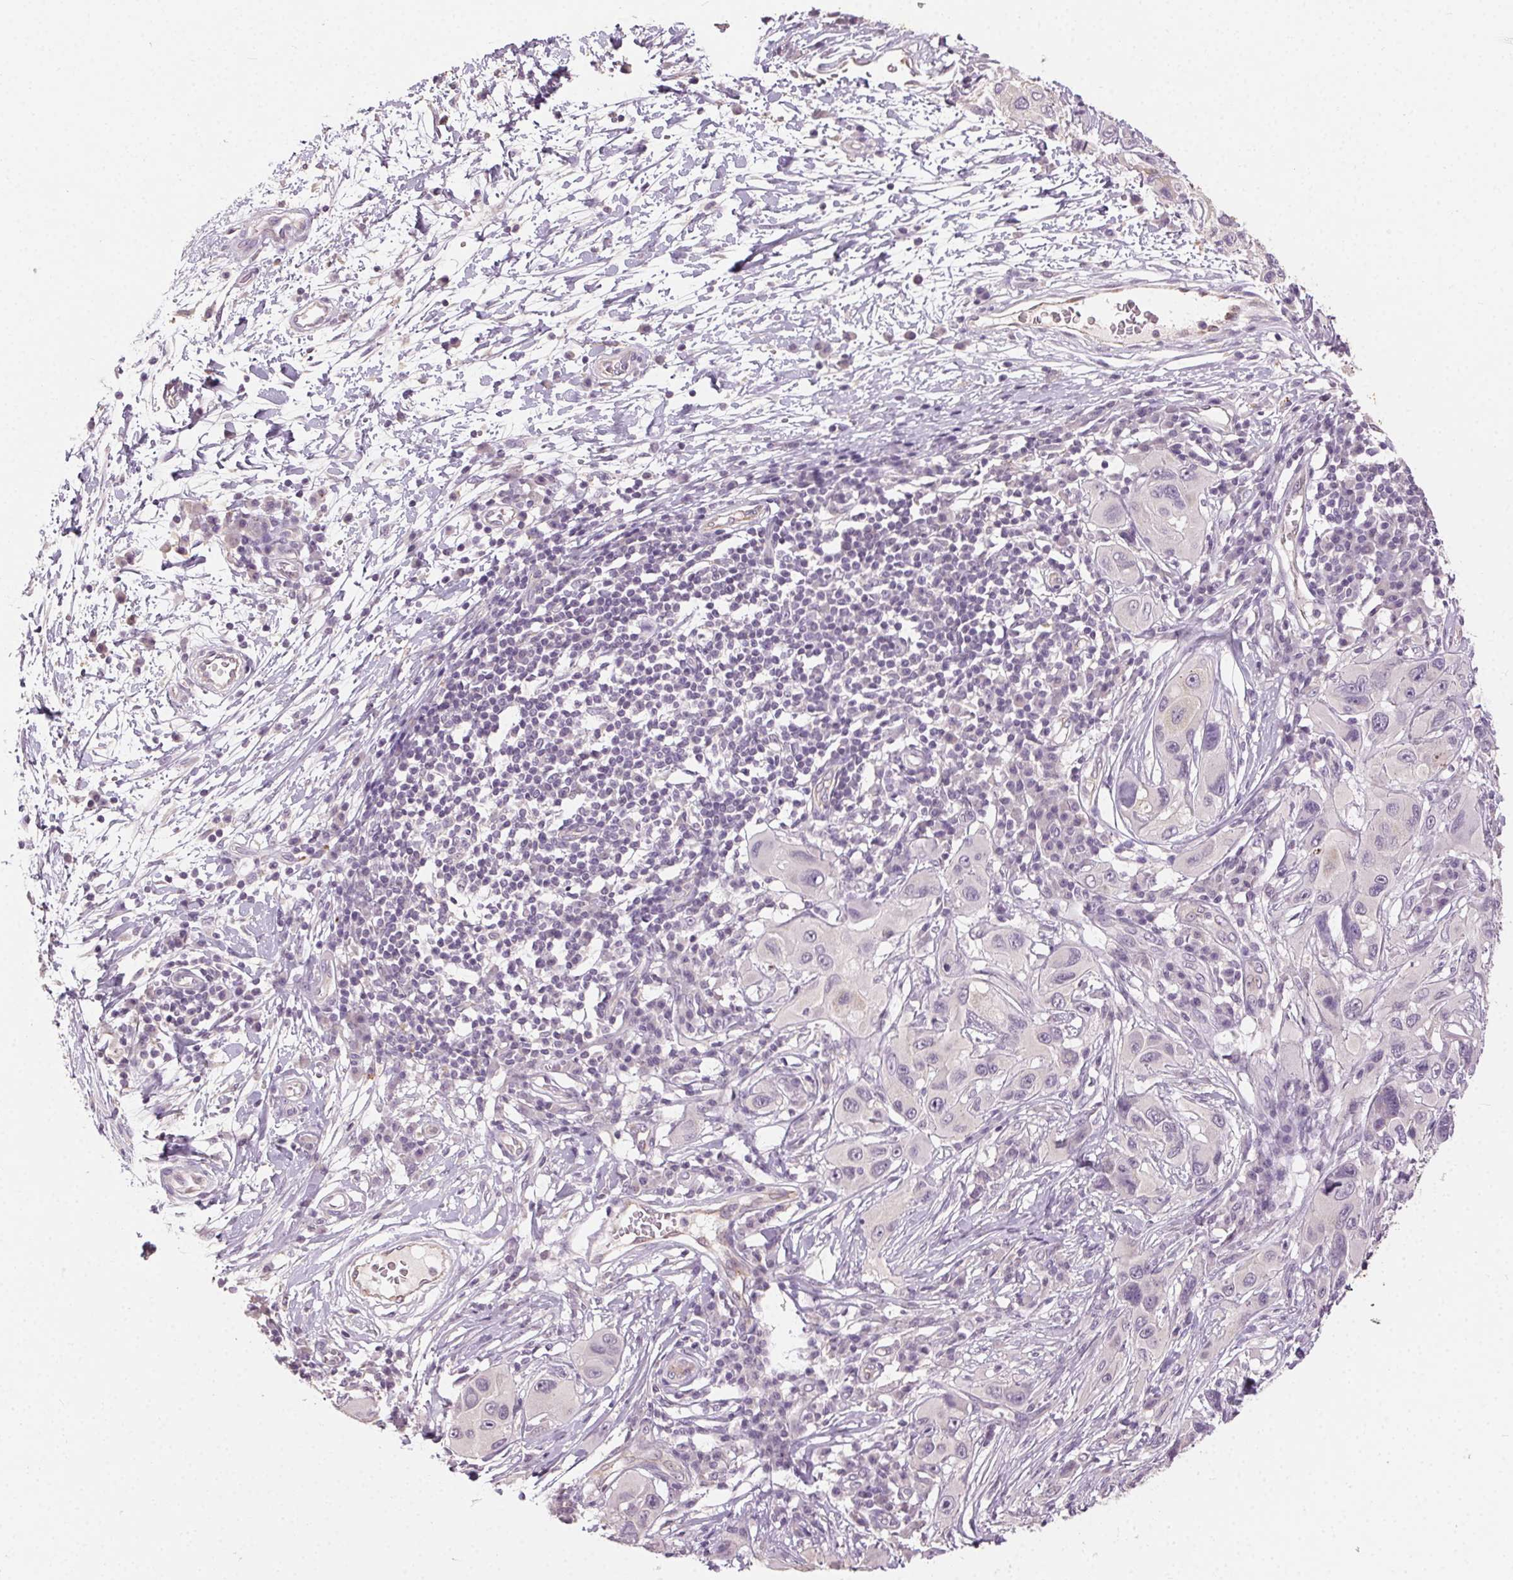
{"staining": {"intensity": "negative", "quantity": "none", "location": "none"}, "tissue": "melanoma", "cell_type": "Tumor cells", "image_type": "cancer", "snomed": [{"axis": "morphology", "description": "Malignant melanoma, NOS"}, {"axis": "topography", "description": "Skin"}], "caption": "Tumor cells are negative for brown protein staining in malignant melanoma. (Stains: DAB immunohistochemistry with hematoxylin counter stain, Microscopy: brightfield microscopy at high magnification).", "gene": "CLTRN", "patient": {"sex": "male", "age": 53}}